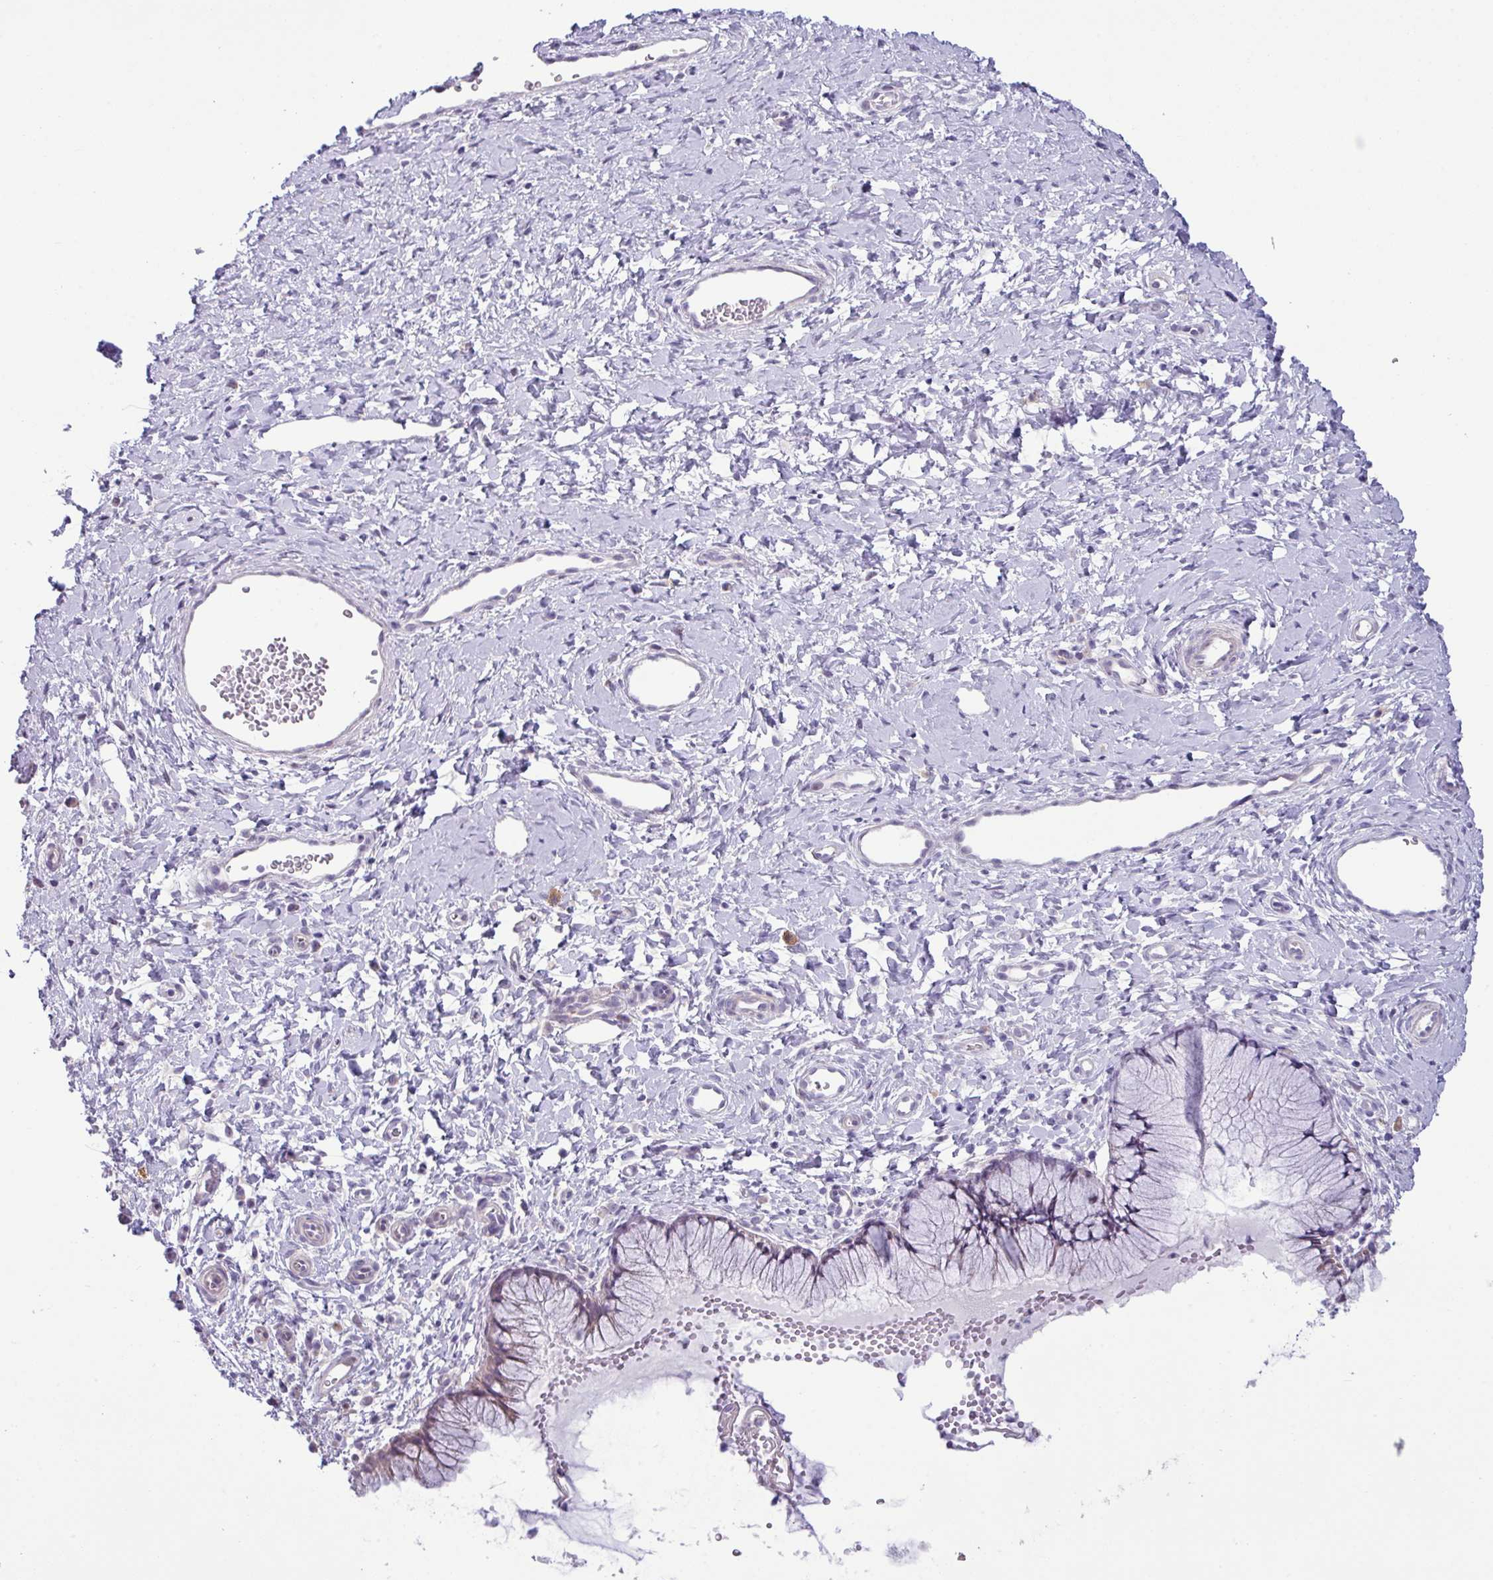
{"staining": {"intensity": "weak", "quantity": "<25%", "location": "cytoplasmic/membranous"}, "tissue": "cervix", "cell_type": "Glandular cells", "image_type": "normal", "snomed": [{"axis": "morphology", "description": "Normal tissue, NOS"}, {"axis": "topography", "description": "Cervix"}], "caption": "High power microscopy image of an immunohistochemistry image of benign cervix, revealing no significant staining in glandular cells.", "gene": "IRGC", "patient": {"sex": "female", "age": 36}}